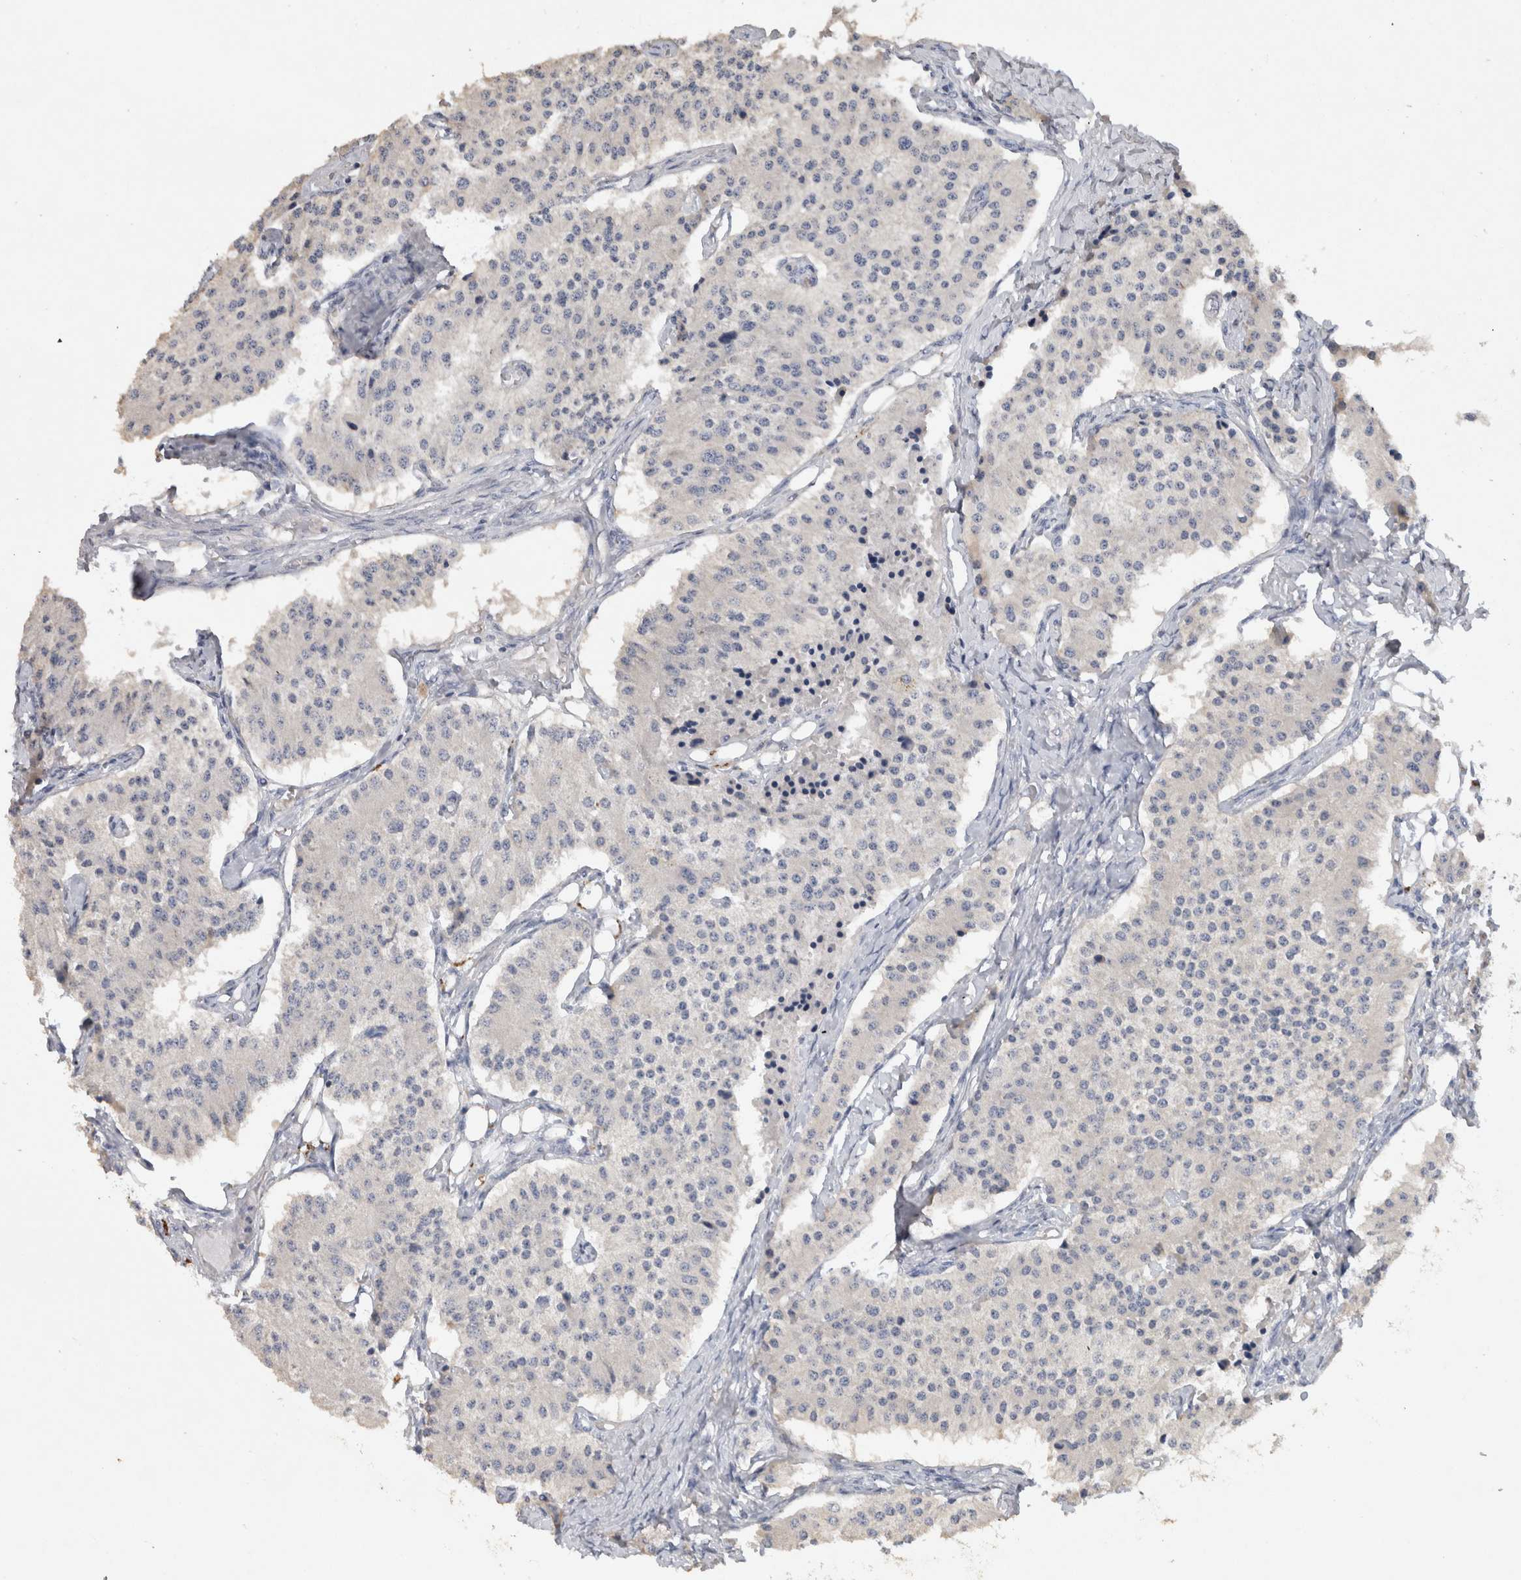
{"staining": {"intensity": "negative", "quantity": "none", "location": "none"}, "tissue": "carcinoid", "cell_type": "Tumor cells", "image_type": "cancer", "snomed": [{"axis": "morphology", "description": "Carcinoid, malignant, NOS"}, {"axis": "topography", "description": "Colon"}], "caption": "Immunohistochemistry of human malignant carcinoid displays no positivity in tumor cells.", "gene": "HEXD", "patient": {"sex": "female", "age": 52}}